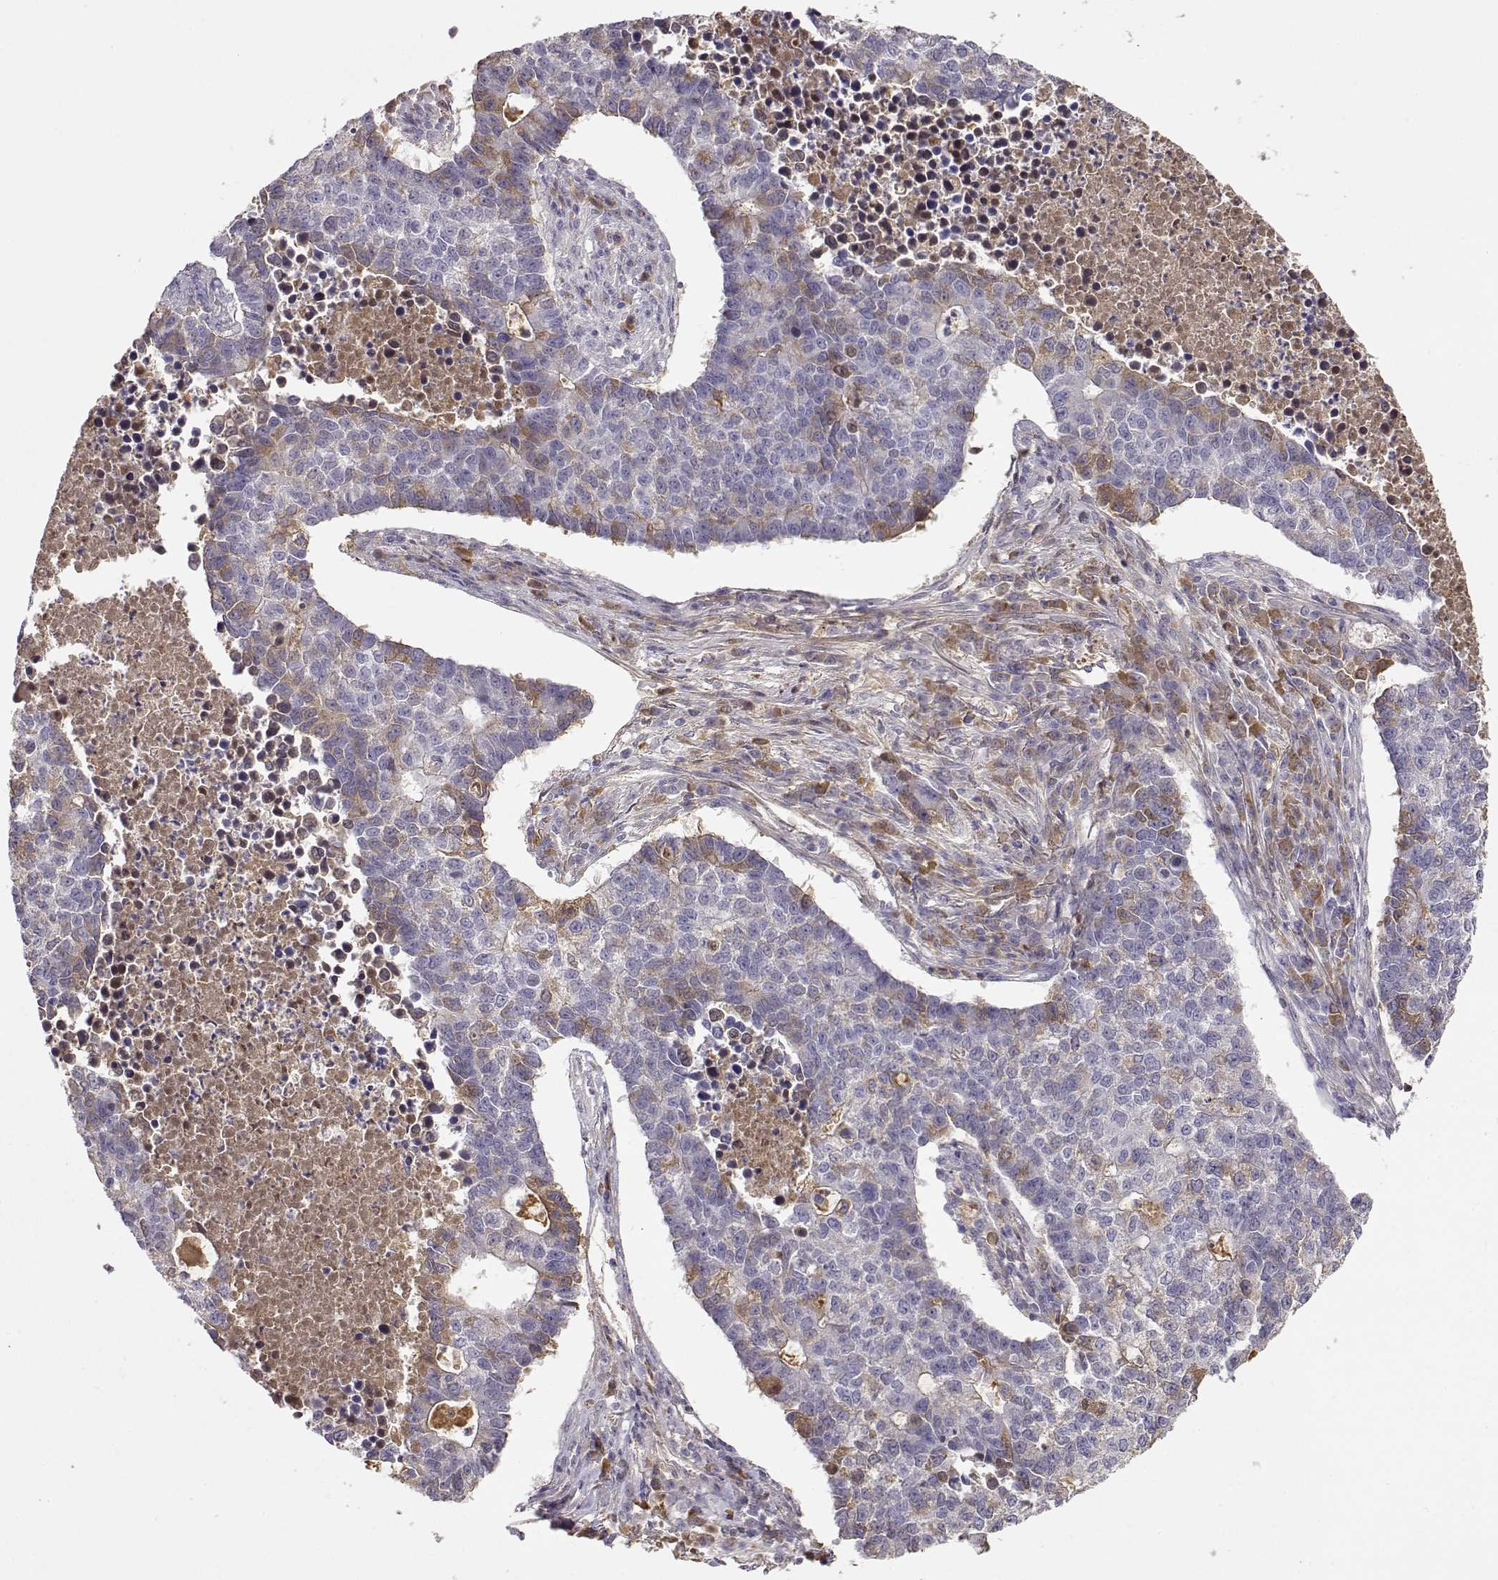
{"staining": {"intensity": "moderate", "quantity": "<25%", "location": "cytoplasmic/membranous"}, "tissue": "lung cancer", "cell_type": "Tumor cells", "image_type": "cancer", "snomed": [{"axis": "morphology", "description": "Adenocarcinoma, NOS"}, {"axis": "topography", "description": "Lung"}], "caption": "Immunohistochemical staining of human adenocarcinoma (lung) exhibits moderate cytoplasmic/membranous protein expression in about <25% of tumor cells.", "gene": "TACR1", "patient": {"sex": "male", "age": 57}}